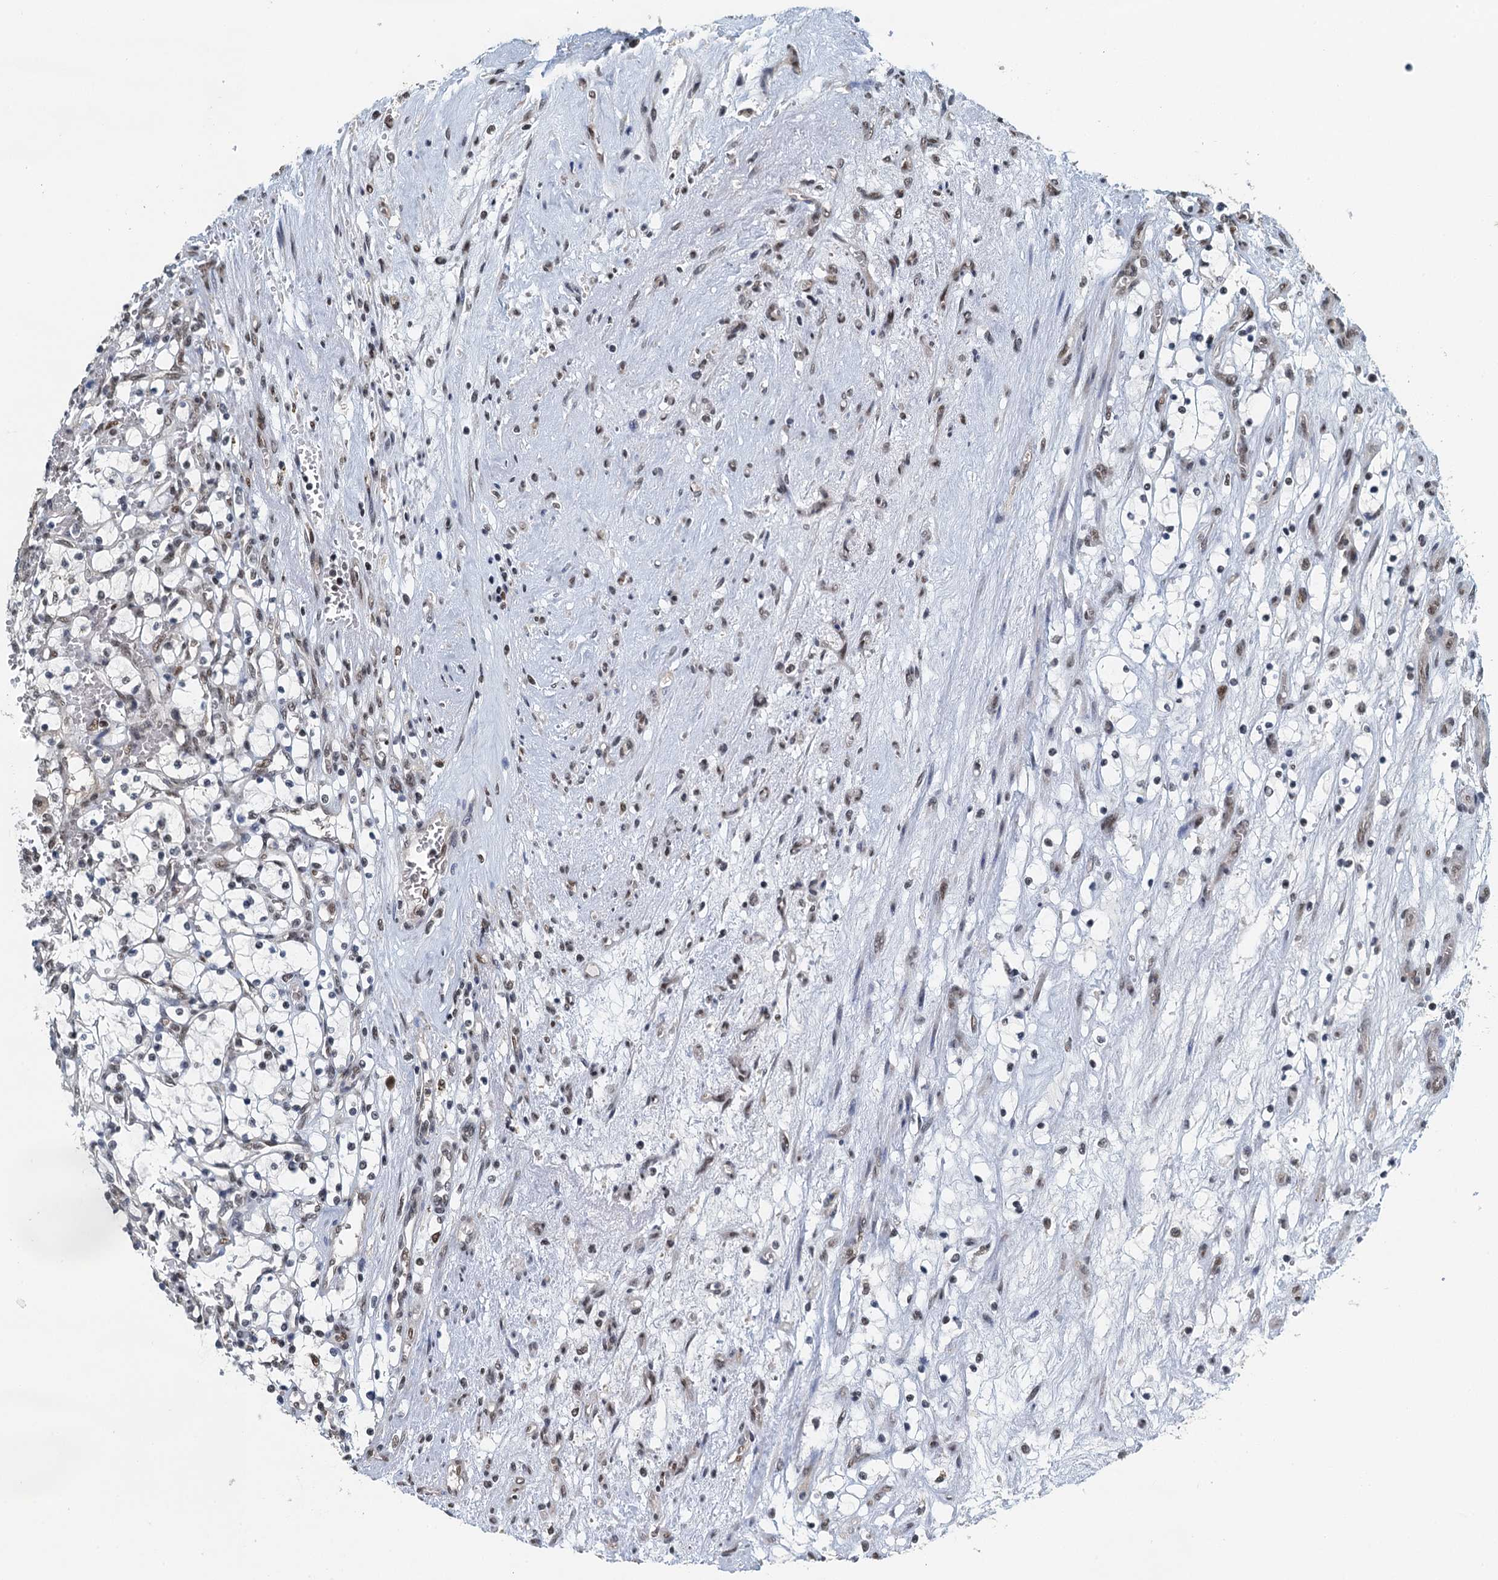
{"staining": {"intensity": "weak", "quantity": "25%-75%", "location": "nuclear"}, "tissue": "renal cancer", "cell_type": "Tumor cells", "image_type": "cancer", "snomed": [{"axis": "morphology", "description": "Adenocarcinoma, NOS"}, {"axis": "topography", "description": "Kidney"}], "caption": "Immunohistochemical staining of human adenocarcinoma (renal) displays weak nuclear protein expression in approximately 25%-75% of tumor cells. (Brightfield microscopy of DAB IHC at high magnification).", "gene": "MTA3", "patient": {"sex": "female", "age": 69}}